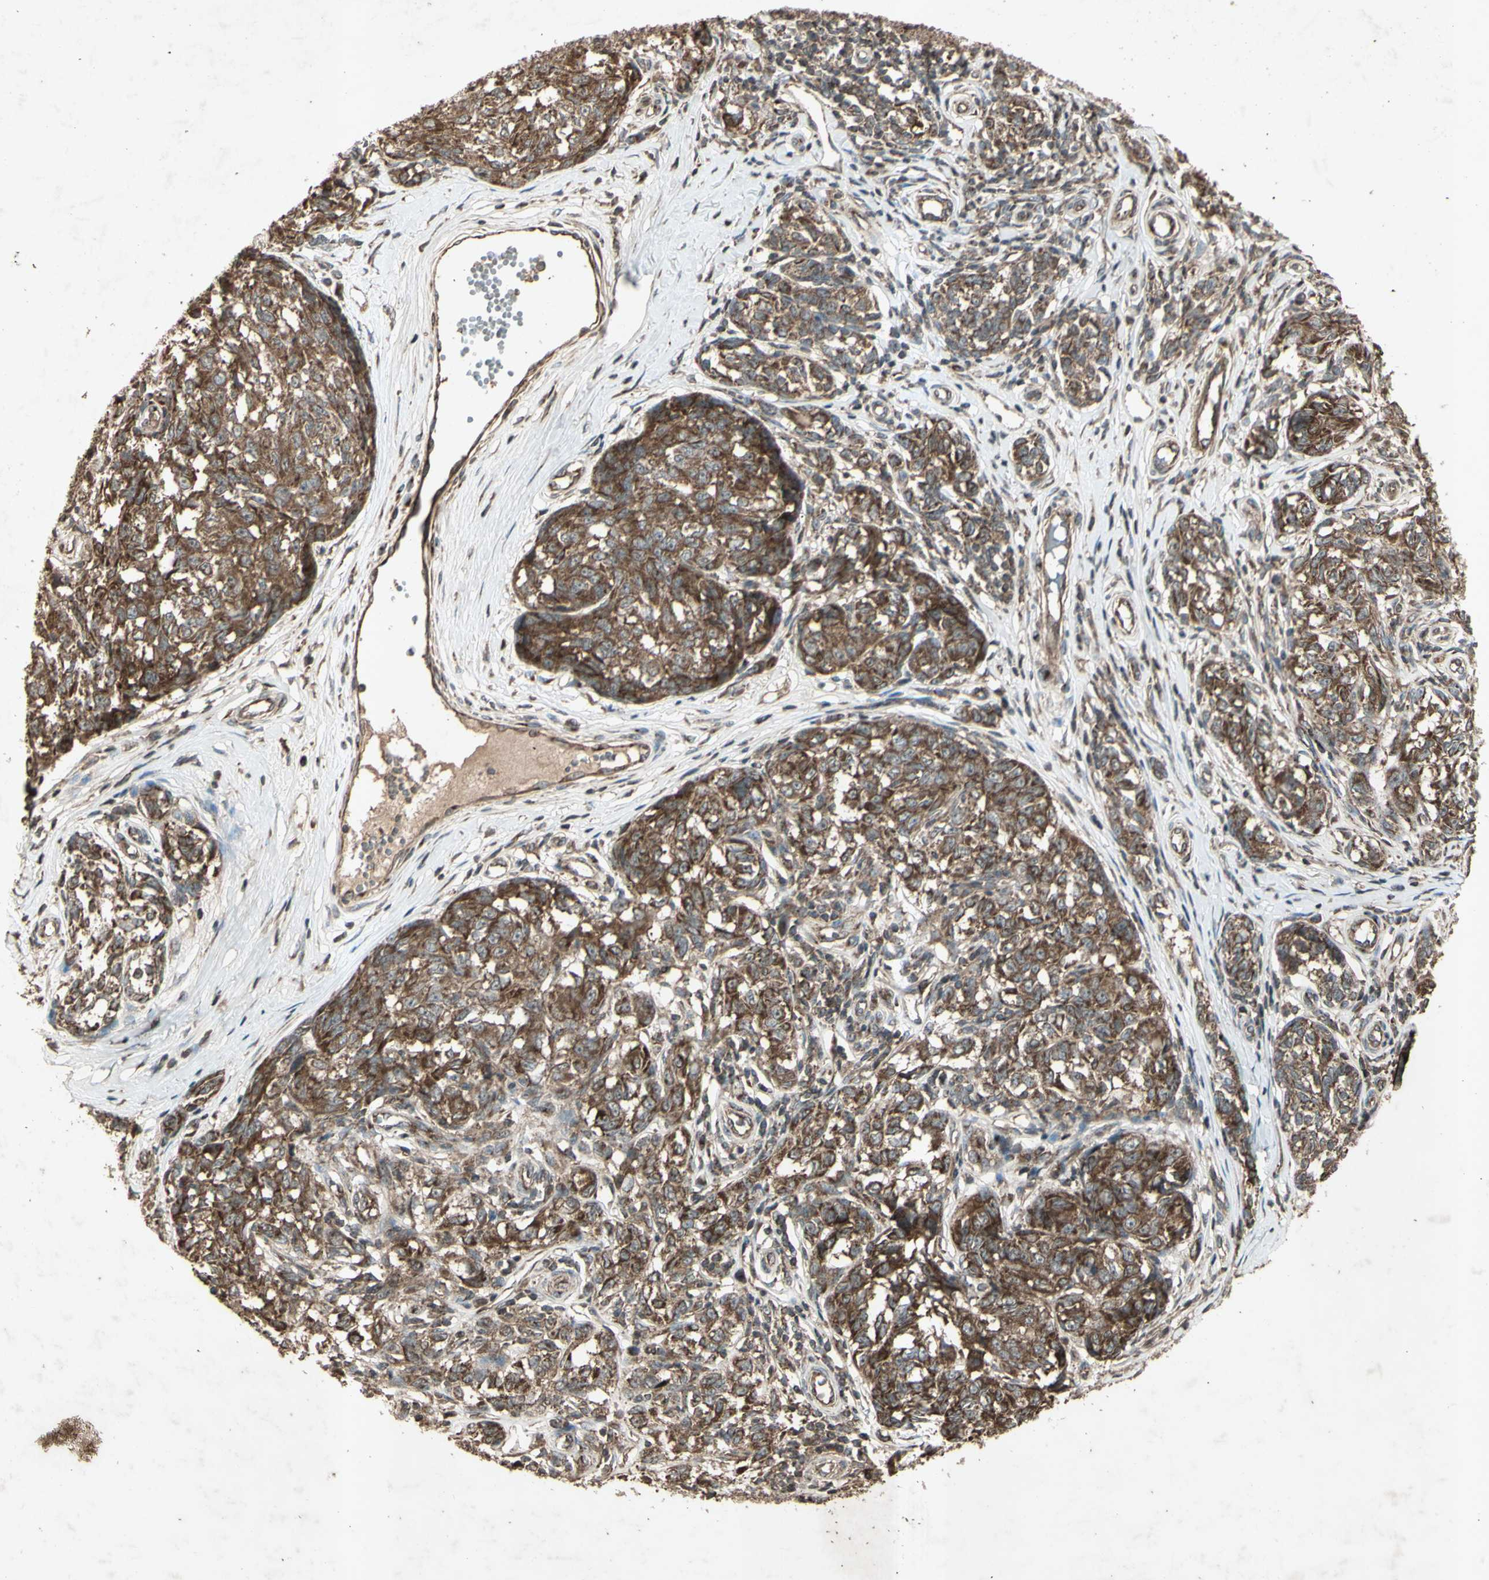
{"staining": {"intensity": "strong", "quantity": ">75%", "location": "cytoplasmic/membranous"}, "tissue": "melanoma", "cell_type": "Tumor cells", "image_type": "cancer", "snomed": [{"axis": "morphology", "description": "Malignant melanoma, NOS"}, {"axis": "topography", "description": "Skin"}], "caption": "This is an image of IHC staining of malignant melanoma, which shows strong expression in the cytoplasmic/membranous of tumor cells.", "gene": "AP1G1", "patient": {"sex": "female", "age": 64}}